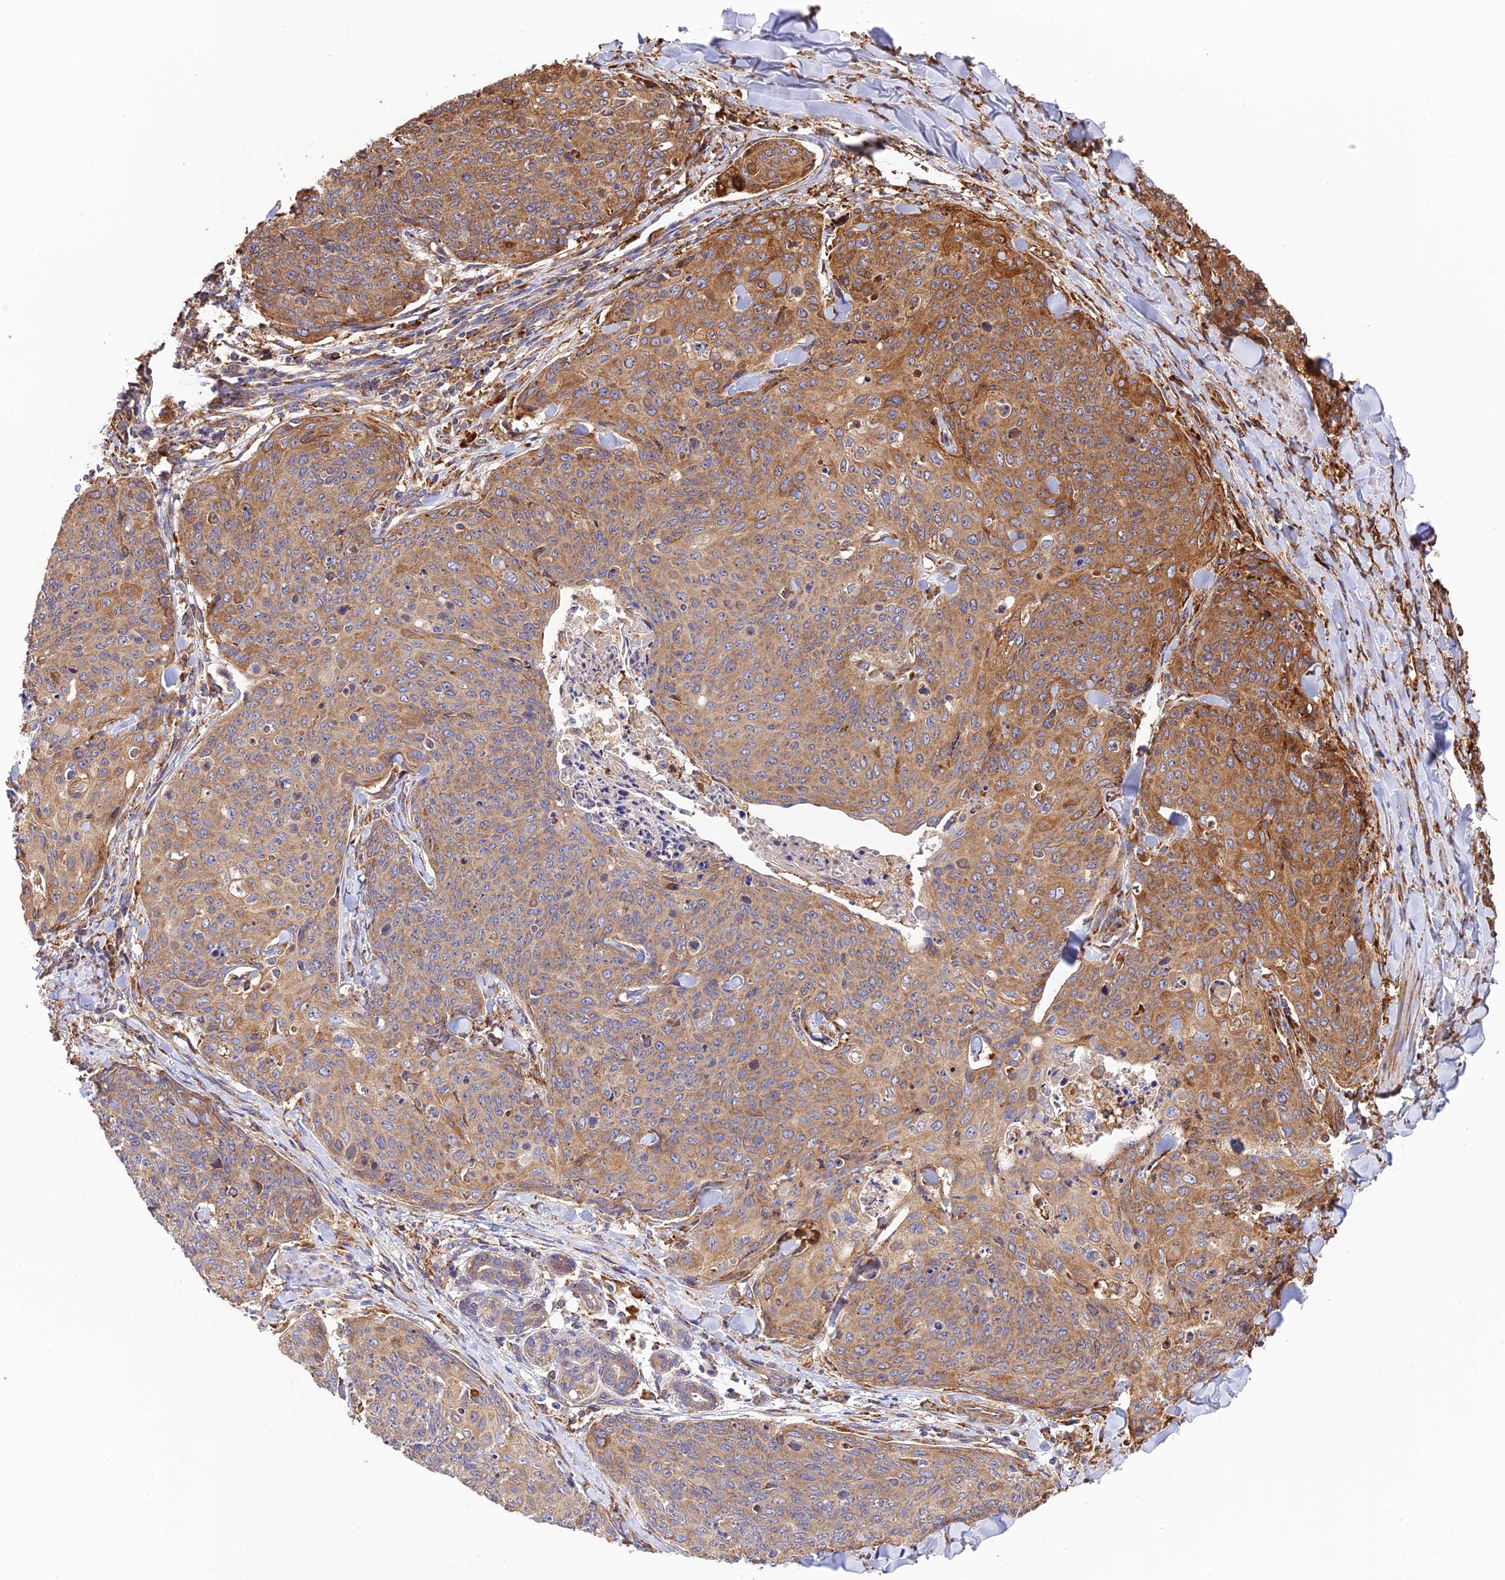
{"staining": {"intensity": "strong", "quantity": "25%-75%", "location": "cytoplasmic/membranous"}, "tissue": "skin cancer", "cell_type": "Tumor cells", "image_type": "cancer", "snomed": [{"axis": "morphology", "description": "Squamous cell carcinoma, NOS"}, {"axis": "topography", "description": "Skin"}, {"axis": "topography", "description": "Vulva"}], "caption": "The immunohistochemical stain highlights strong cytoplasmic/membranous staining in tumor cells of skin cancer tissue.", "gene": "RPL5", "patient": {"sex": "female", "age": 85}}